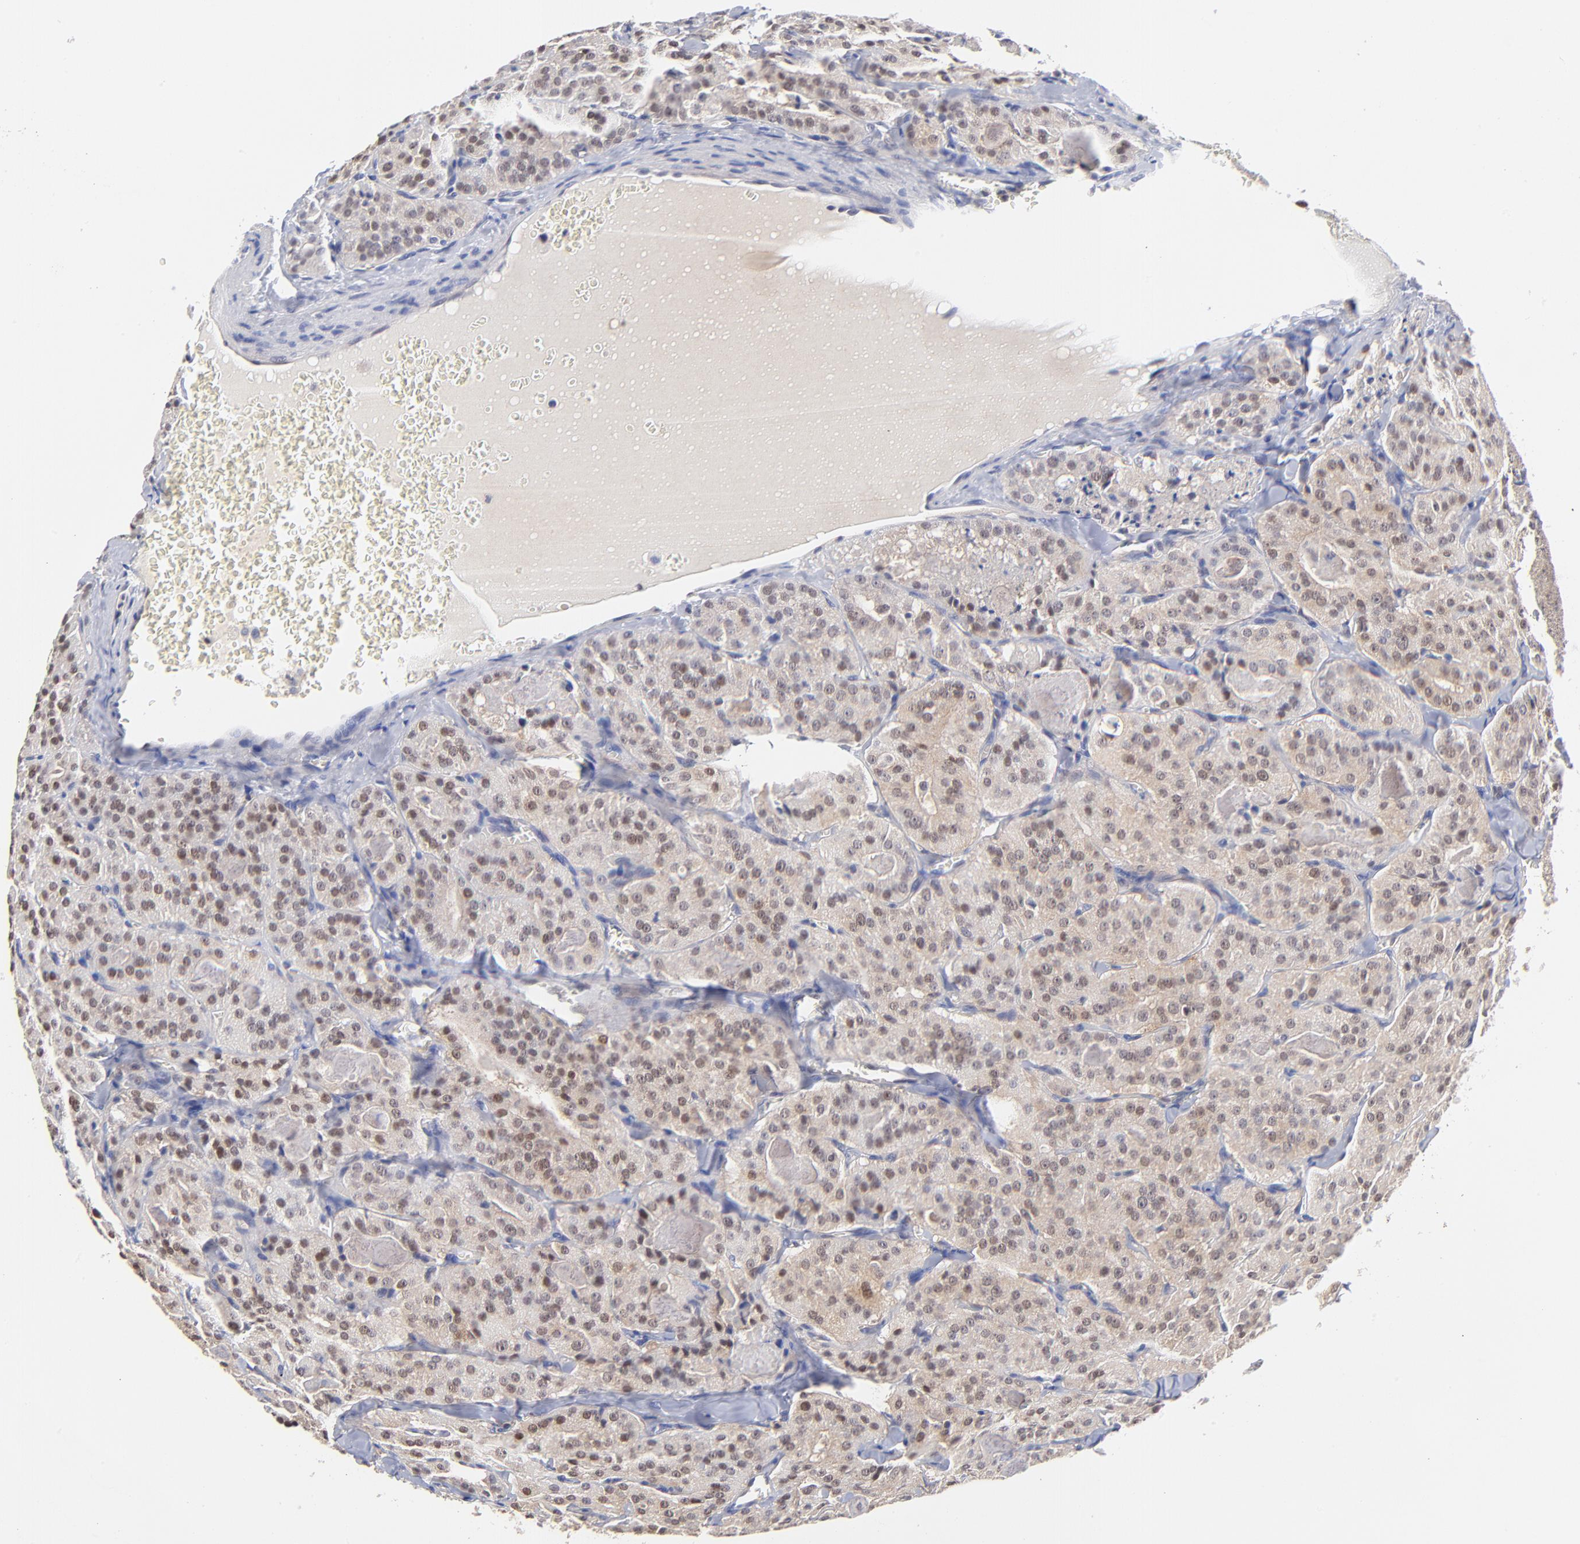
{"staining": {"intensity": "weak", "quantity": "25%-75%", "location": "cytoplasmic/membranous,nuclear"}, "tissue": "thyroid cancer", "cell_type": "Tumor cells", "image_type": "cancer", "snomed": [{"axis": "morphology", "description": "Carcinoma, NOS"}, {"axis": "topography", "description": "Thyroid gland"}], "caption": "Immunohistochemistry (IHC) micrograph of neoplastic tissue: human thyroid cancer (carcinoma) stained using immunohistochemistry (IHC) exhibits low levels of weak protein expression localized specifically in the cytoplasmic/membranous and nuclear of tumor cells, appearing as a cytoplasmic/membranous and nuclear brown color.", "gene": "DCTPP1", "patient": {"sex": "male", "age": 76}}